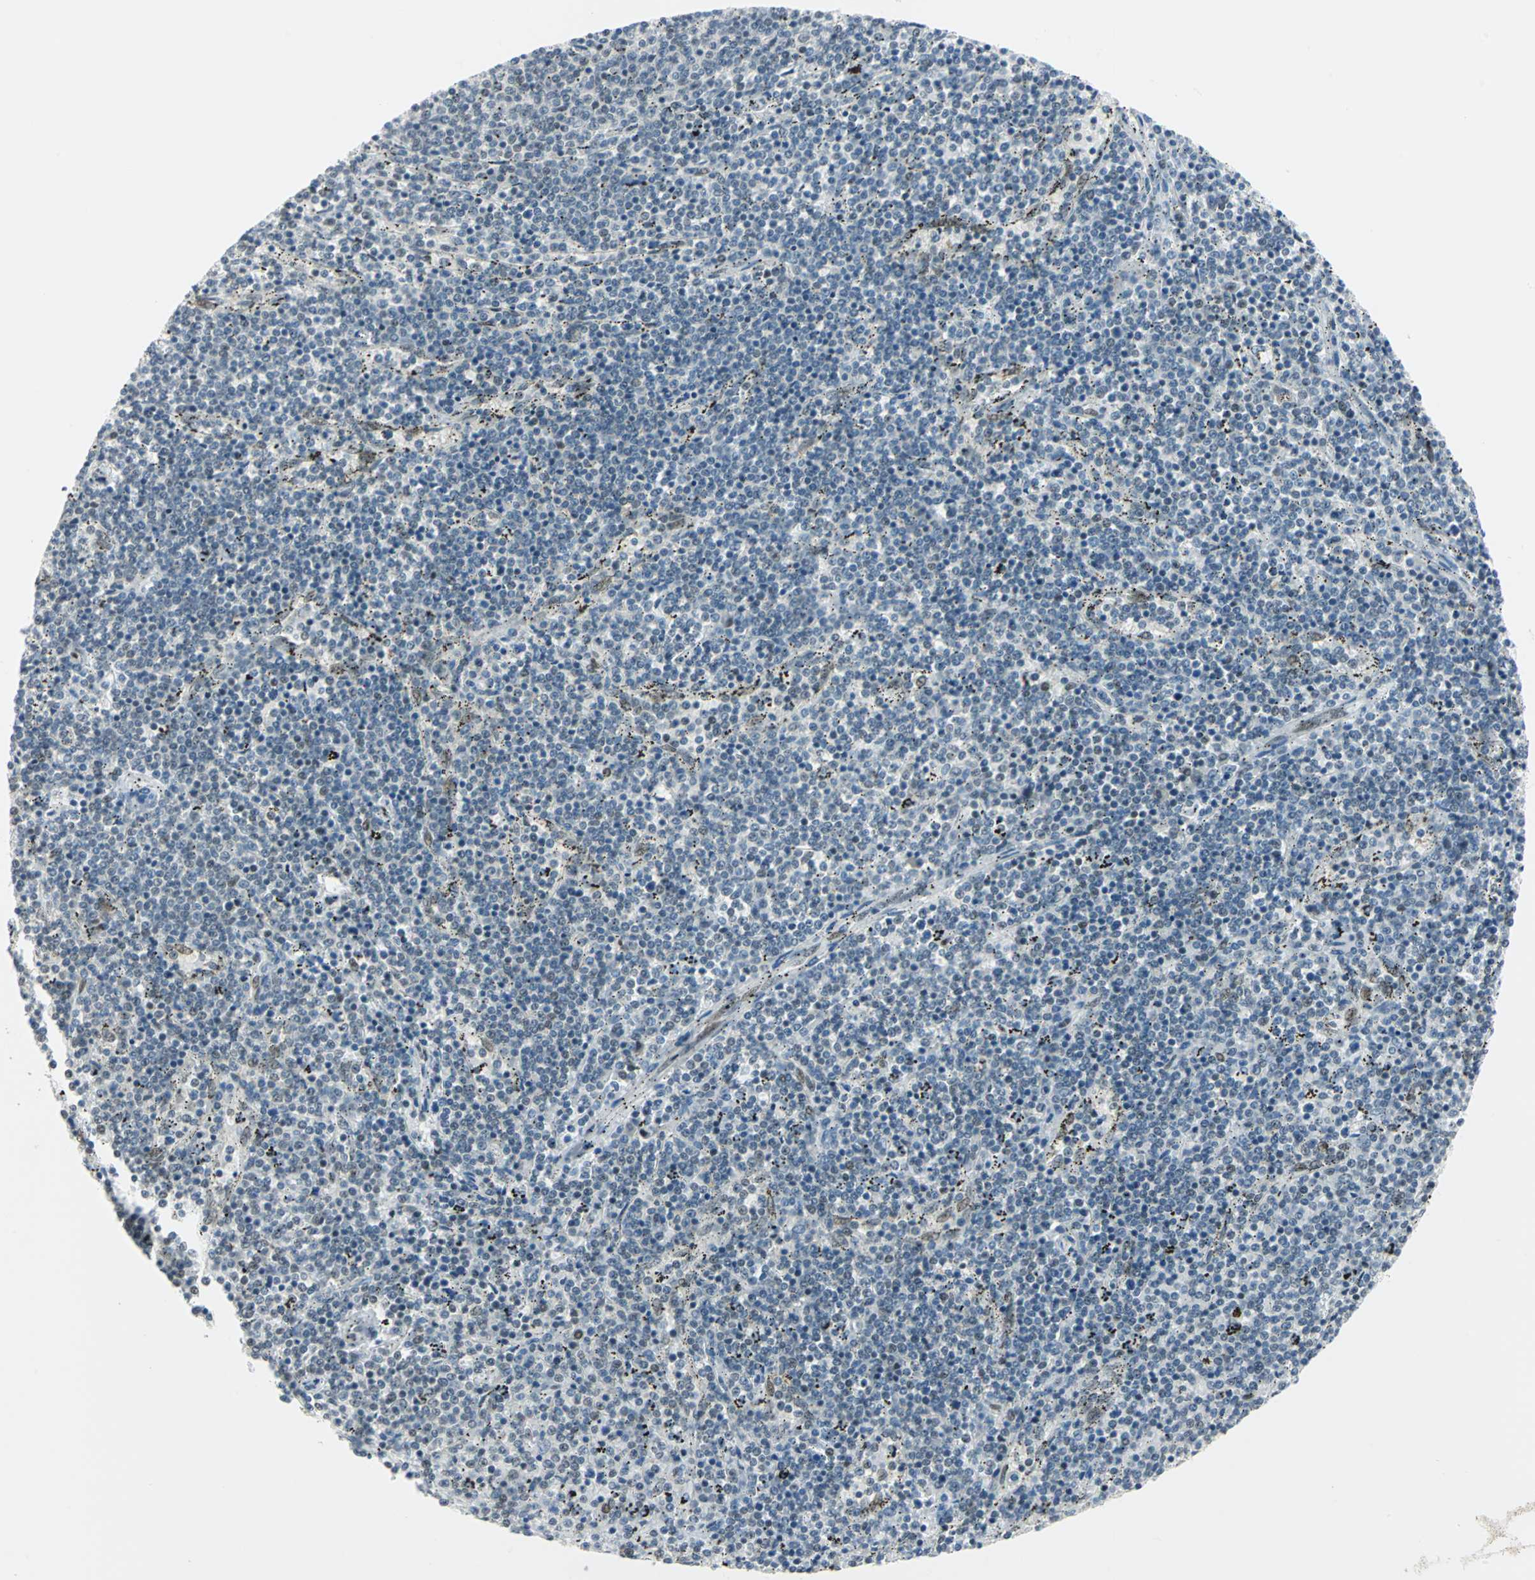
{"staining": {"intensity": "negative", "quantity": "none", "location": "none"}, "tissue": "lymphoma", "cell_type": "Tumor cells", "image_type": "cancer", "snomed": [{"axis": "morphology", "description": "Malignant lymphoma, non-Hodgkin's type, Low grade"}, {"axis": "topography", "description": "Spleen"}], "caption": "Protein analysis of malignant lymphoma, non-Hodgkin's type (low-grade) displays no significant positivity in tumor cells.", "gene": "MTMR10", "patient": {"sex": "female", "age": 50}}